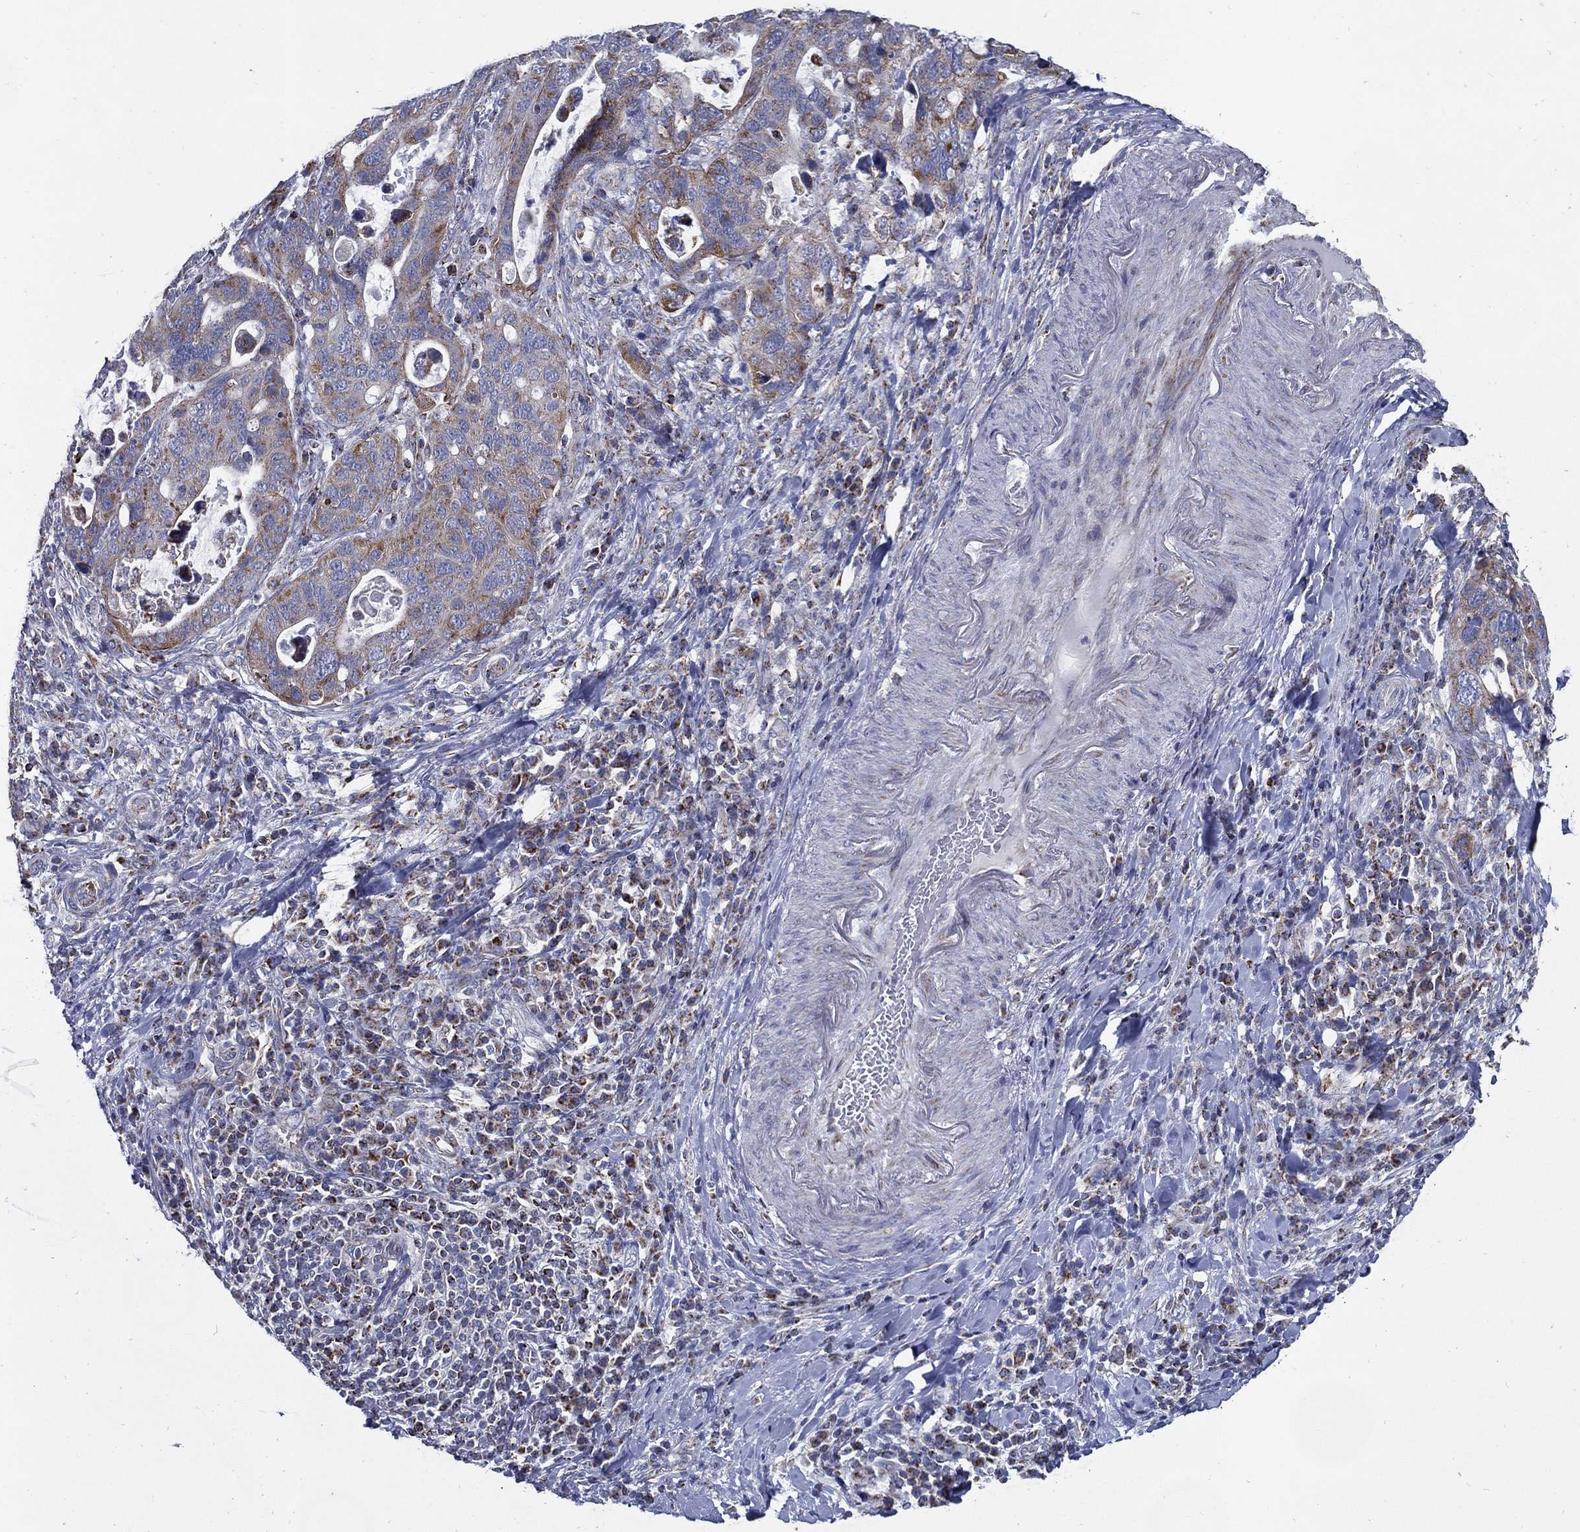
{"staining": {"intensity": "moderate", "quantity": "25%-75%", "location": "cytoplasmic/membranous"}, "tissue": "stomach cancer", "cell_type": "Tumor cells", "image_type": "cancer", "snomed": [{"axis": "morphology", "description": "Adenocarcinoma, NOS"}, {"axis": "topography", "description": "Stomach"}], "caption": "High-power microscopy captured an IHC histopathology image of stomach cancer, revealing moderate cytoplasmic/membranous staining in approximately 25%-75% of tumor cells. (Brightfield microscopy of DAB IHC at high magnification).", "gene": "SFXN1", "patient": {"sex": "male", "age": 54}}